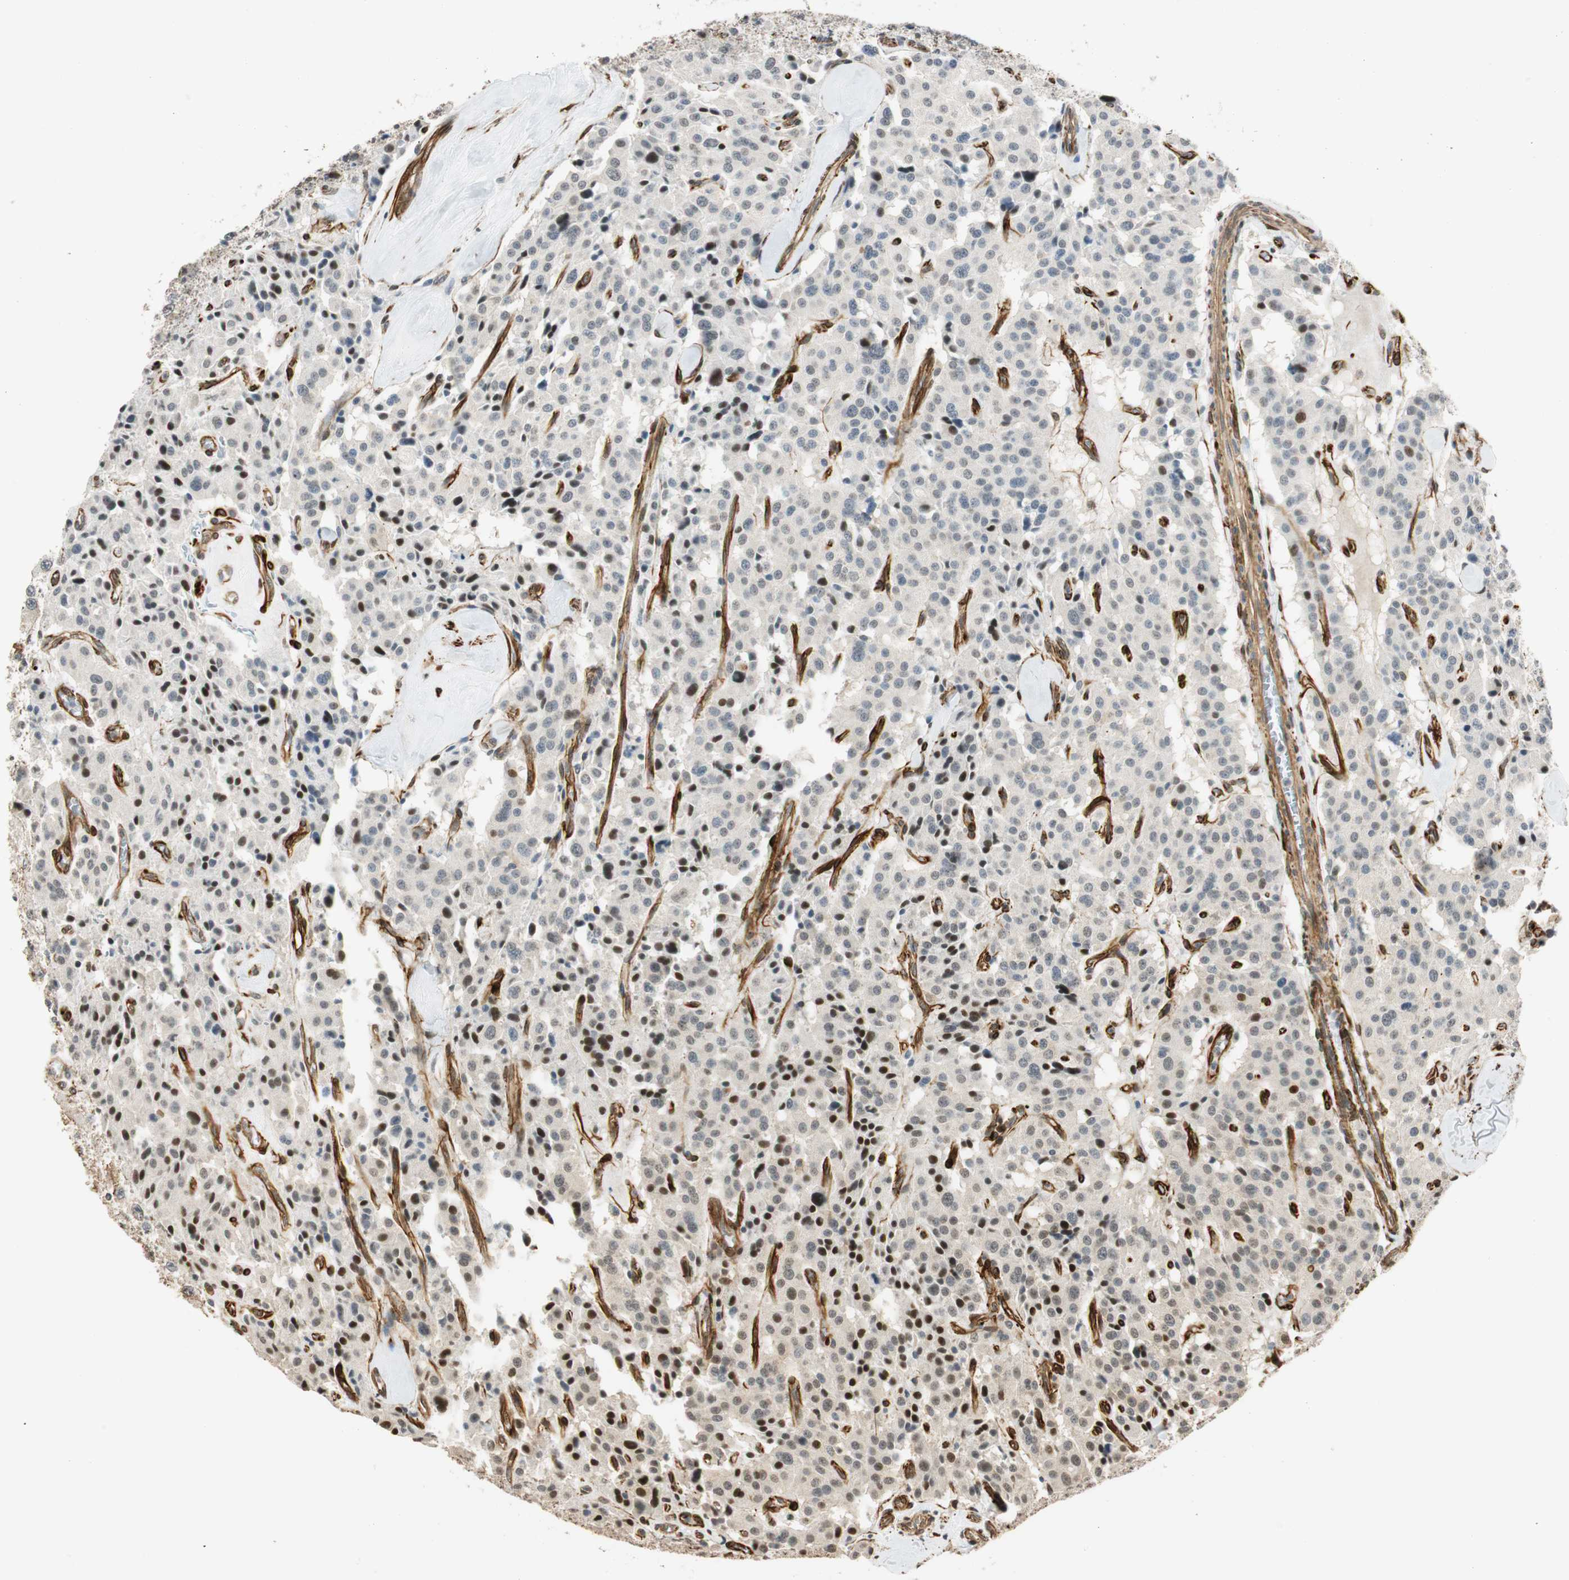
{"staining": {"intensity": "weak", "quantity": "<25%", "location": "nuclear"}, "tissue": "carcinoid", "cell_type": "Tumor cells", "image_type": "cancer", "snomed": [{"axis": "morphology", "description": "Carcinoid, malignant, NOS"}, {"axis": "topography", "description": "Lung"}], "caption": "This is an immunohistochemistry (IHC) histopathology image of human carcinoid. There is no staining in tumor cells.", "gene": "NES", "patient": {"sex": "male", "age": 30}}